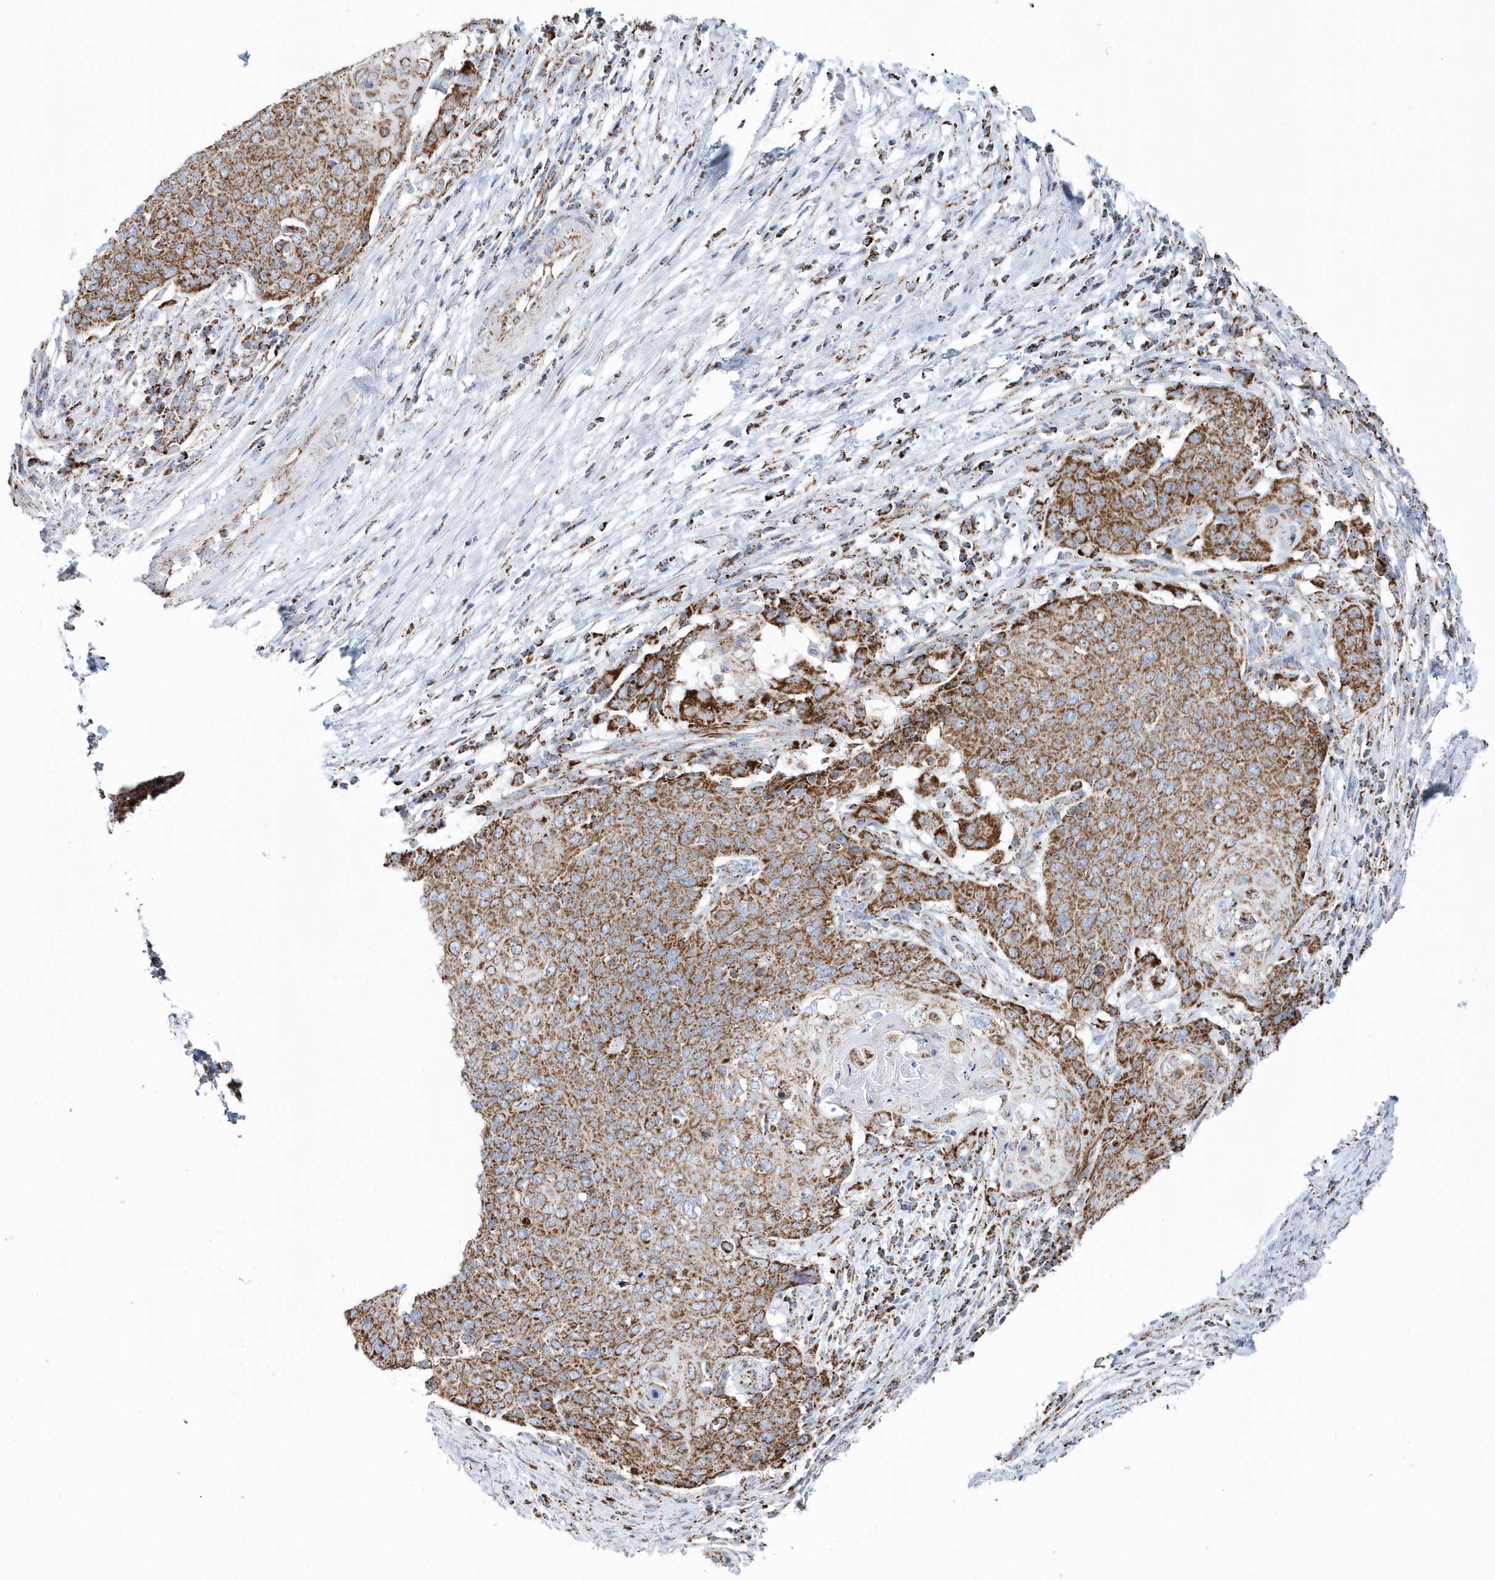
{"staining": {"intensity": "moderate", "quantity": ">75%", "location": "cytoplasmic/membranous"}, "tissue": "cervical cancer", "cell_type": "Tumor cells", "image_type": "cancer", "snomed": [{"axis": "morphology", "description": "Squamous cell carcinoma, NOS"}, {"axis": "topography", "description": "Cervix"}], "caption": "Protein expression analysis of human squamous cell carcinoma (cervical) reveals moderate cytoplasmic/membranous positivity in about >75% of tumor cells.", "gene": "TMCO6", "patient": {"sex": "female", "age": 39}}